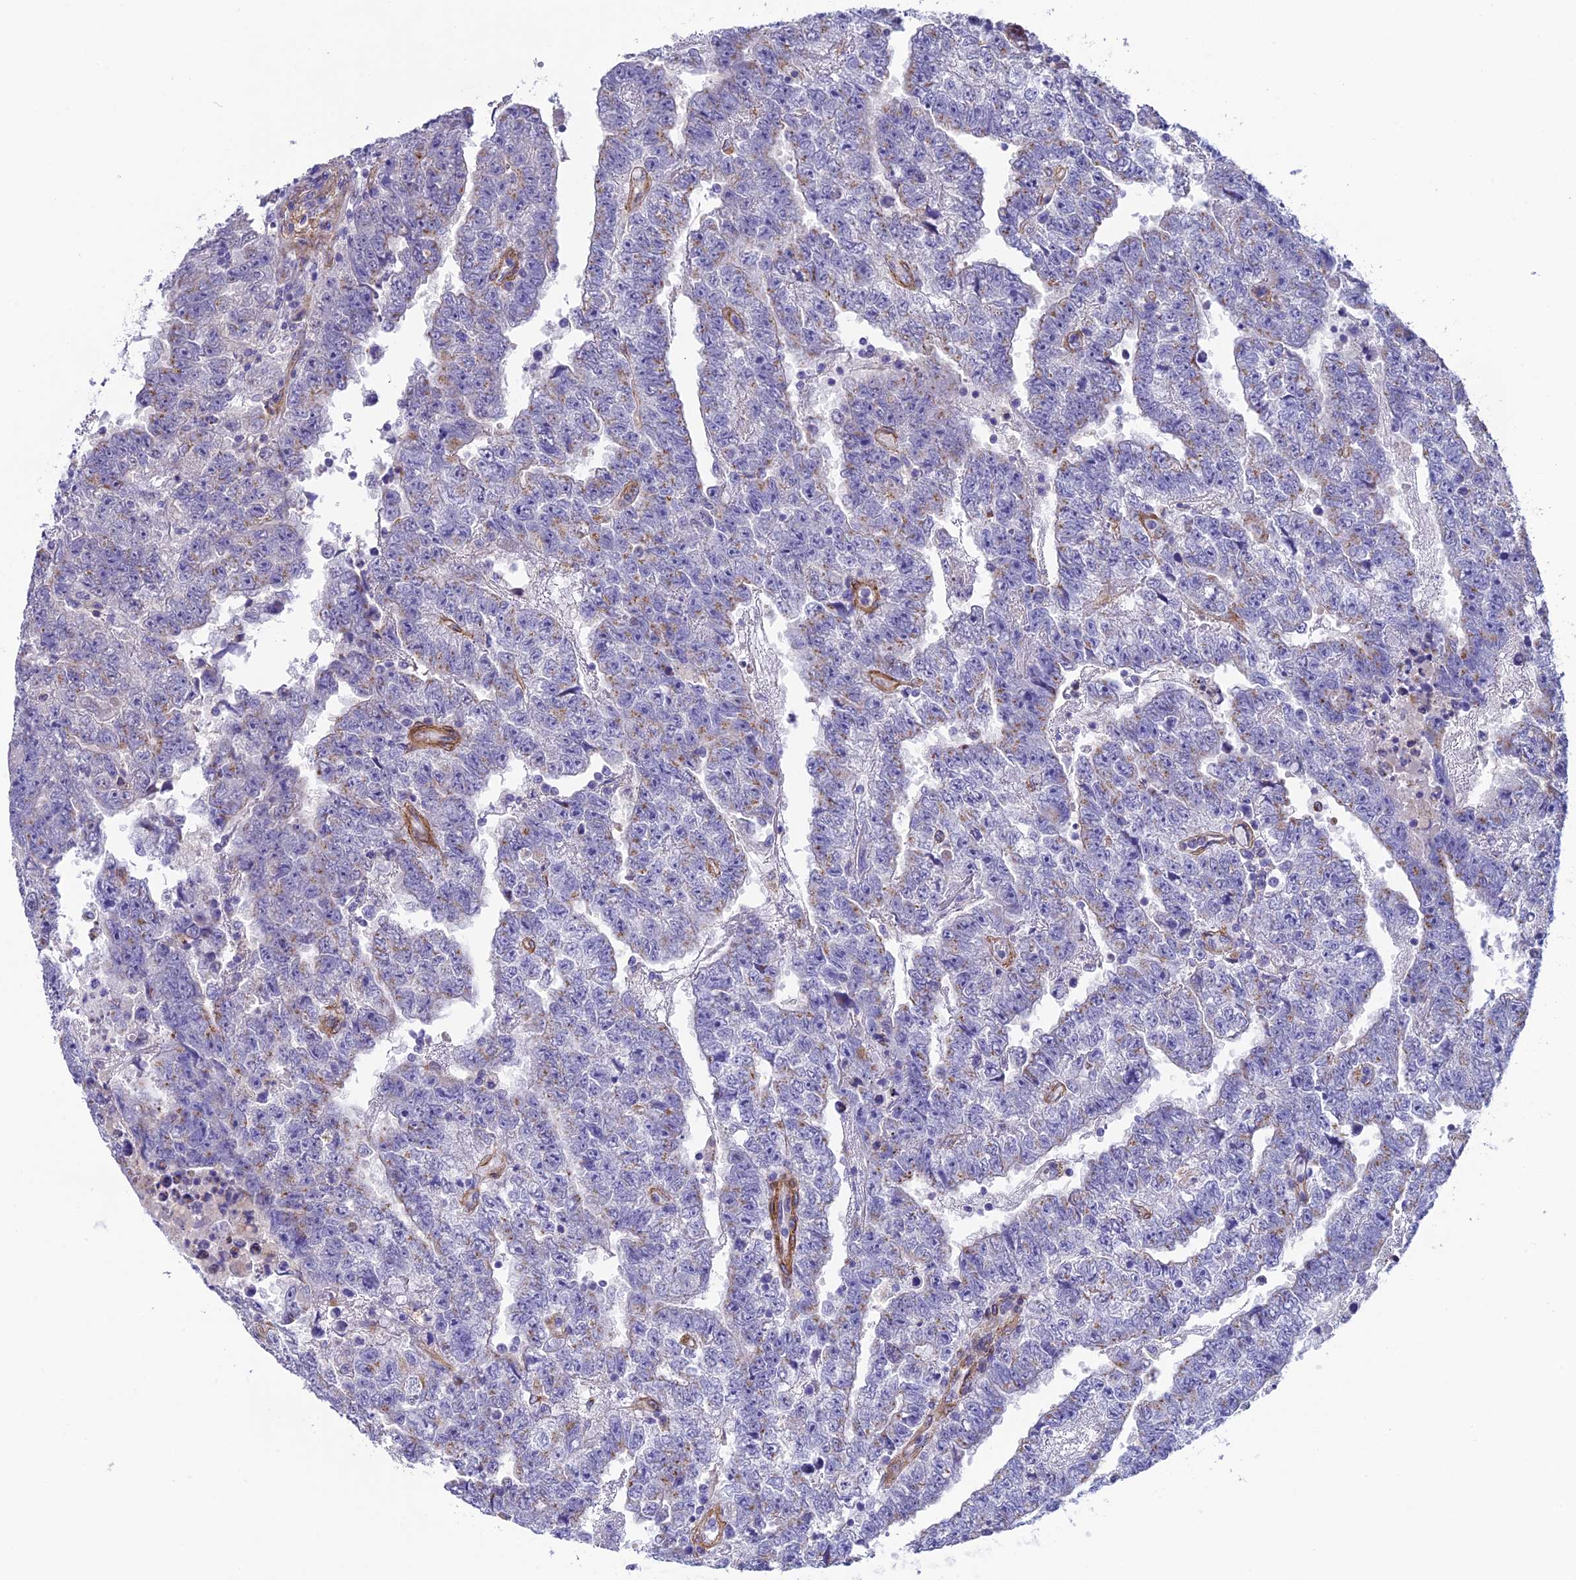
{"staining": {"intensity": "negative", "quantity": "none", "location": "none"}, "tissue": "testis cancer", "cell_type": "Tumor cells", "image_type": "cancer", "snomed": [{"axis": "morphology", "description": "Carcinoma, Embryonal, NOS"}, {"axis": "topography", "description": "Testis"}], "caption": "Tumor cells show no significant expression in embryonal carcinoma (testis).", "gene": "TNS1", "patient": {"sex": "male", "age": 25}}